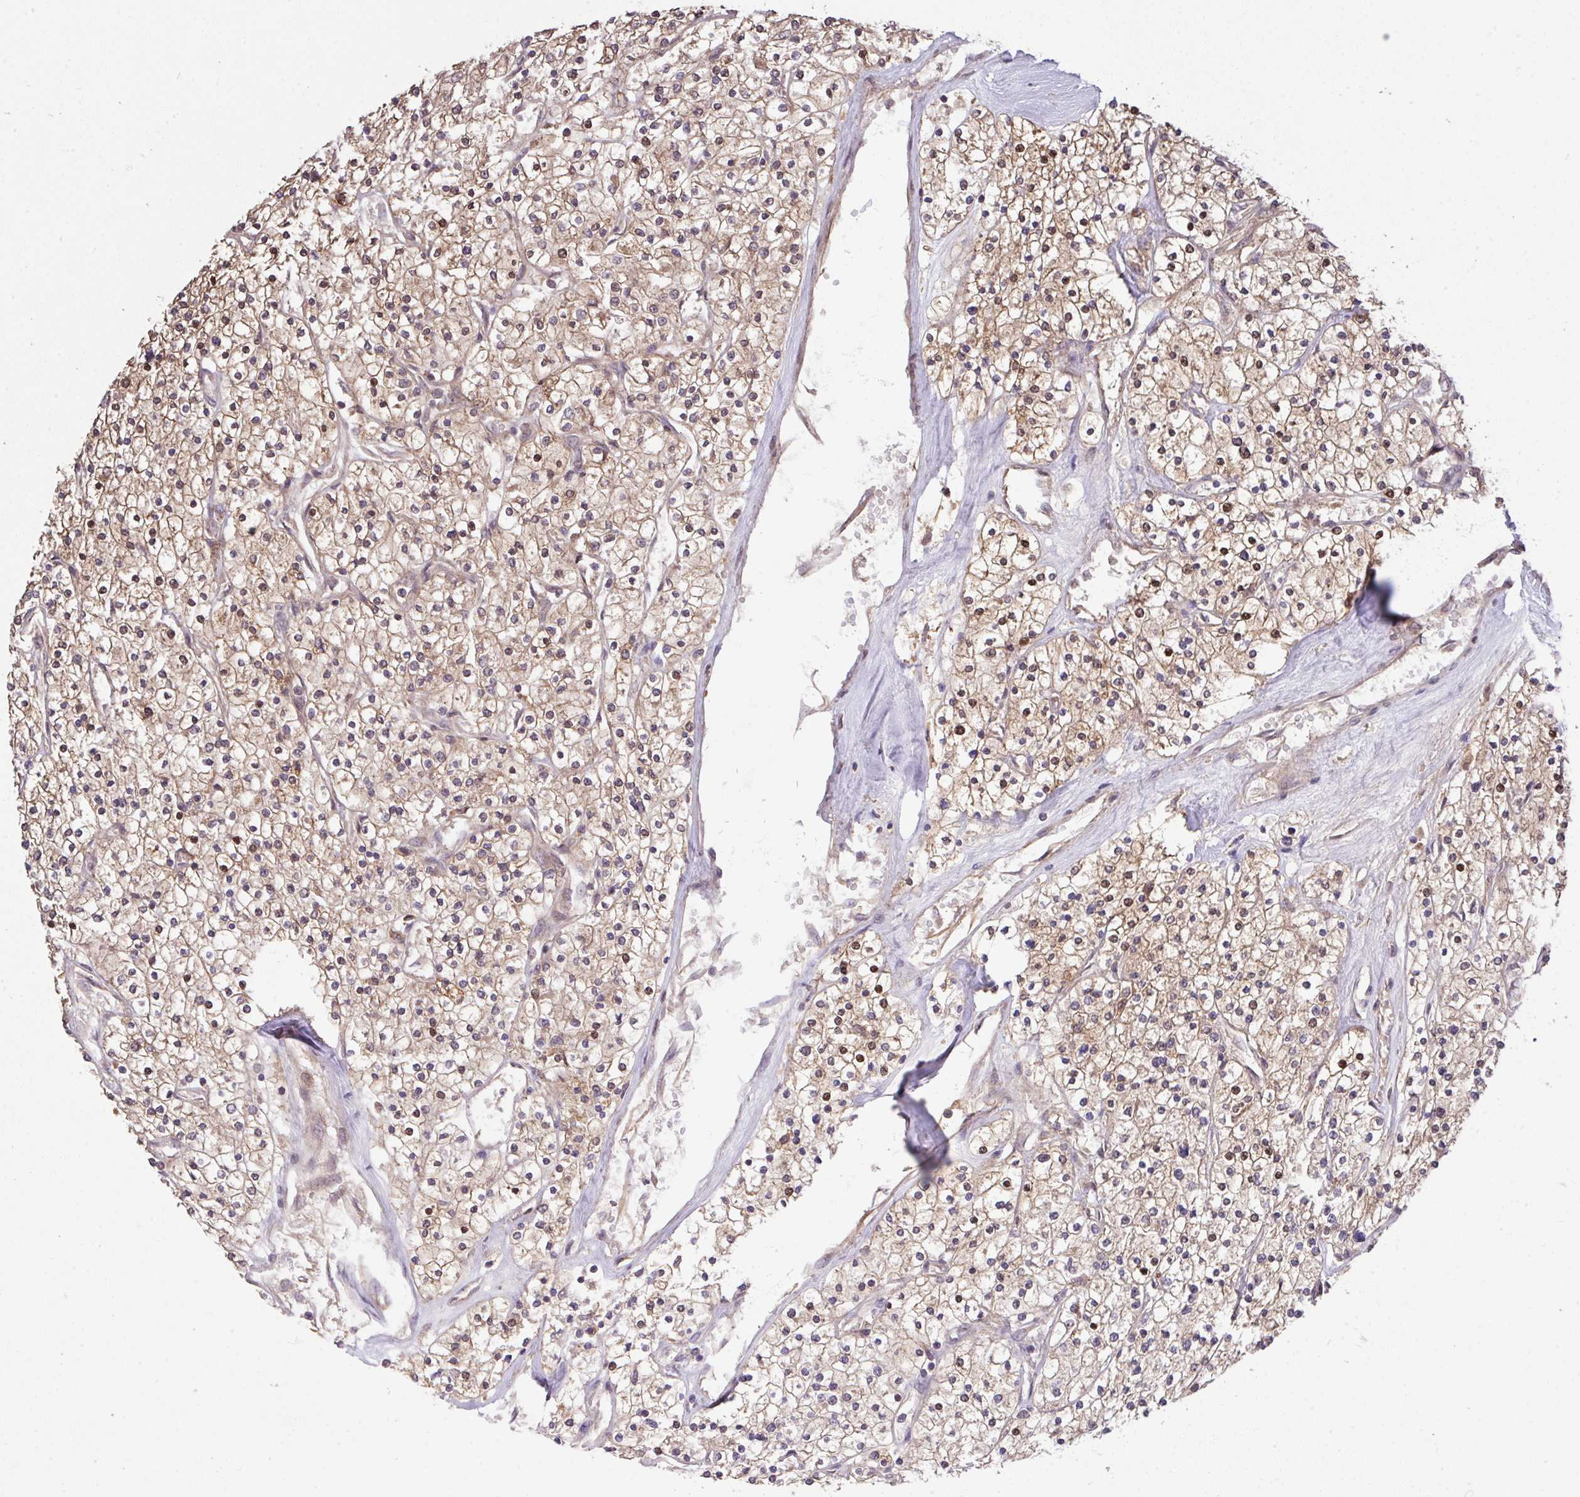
{"staining": {"intensity": "weak", "quantity": "25%-75%", "location": "cytoplasmic/membranous,nuclear"}, "tissue": "renal cancer", "cell_type": "Tumor cells", "image_type": "cancer", "snomed": [{"axis": "morphology", "description": "Adenocarcinoma, NOS"}, {"axis": "topography", "description": "Kidney"}], "caption": "Tumor cells show weak cytoplasmic/membranous and nuclear staining in approximately 25%-75% of cells in renal adenocarcinoma.", "gene": "ARPIN", "patient": {"sex": "male", "age": 80}}